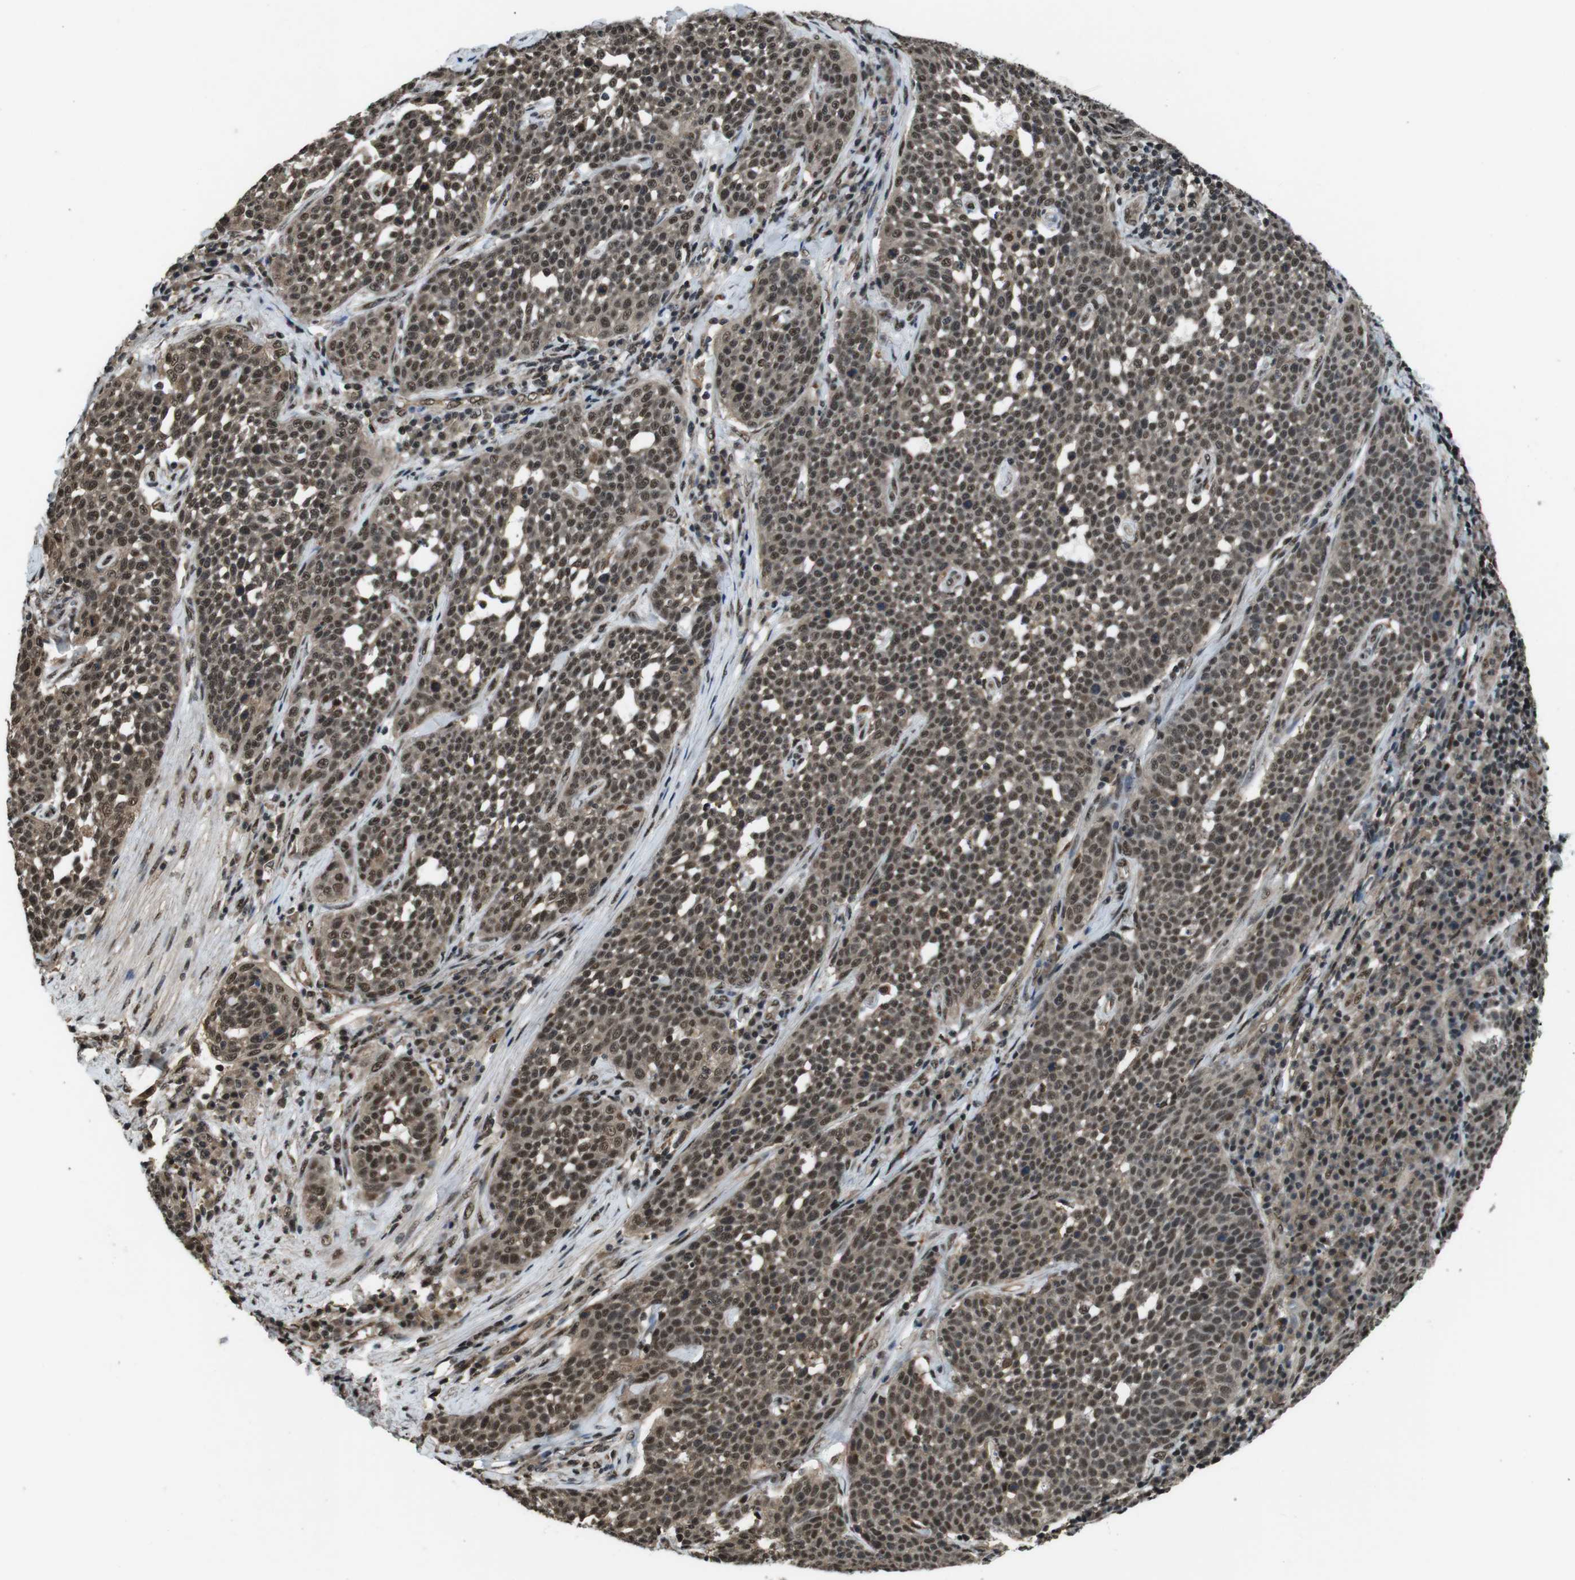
{"staining": {"intensity": "moderate", "quantity": ">75%", "location": "cytoplasmic/membranous,nuclear"}, "tissue": "cervical cancer", "cell_type": "Tumor cells", "image_type": "cancer", "snomed": [{"axis": "morphology", "description": "Squamous cell carcinoma, NOS"}, {"axis": "topography", "description": "Cervix"}], "caption": "IHC (DAB) staining of human squamous cell carcinoma (cervical) displays moderate cytoplasmic/membranous and nuclear protein expression in approximately >75% of tumor cells. The protein is shown in brown color, while the nuclei are stained blue.", "gene": "NR4A2", "patient": {"sex": "female", "age": 34}}